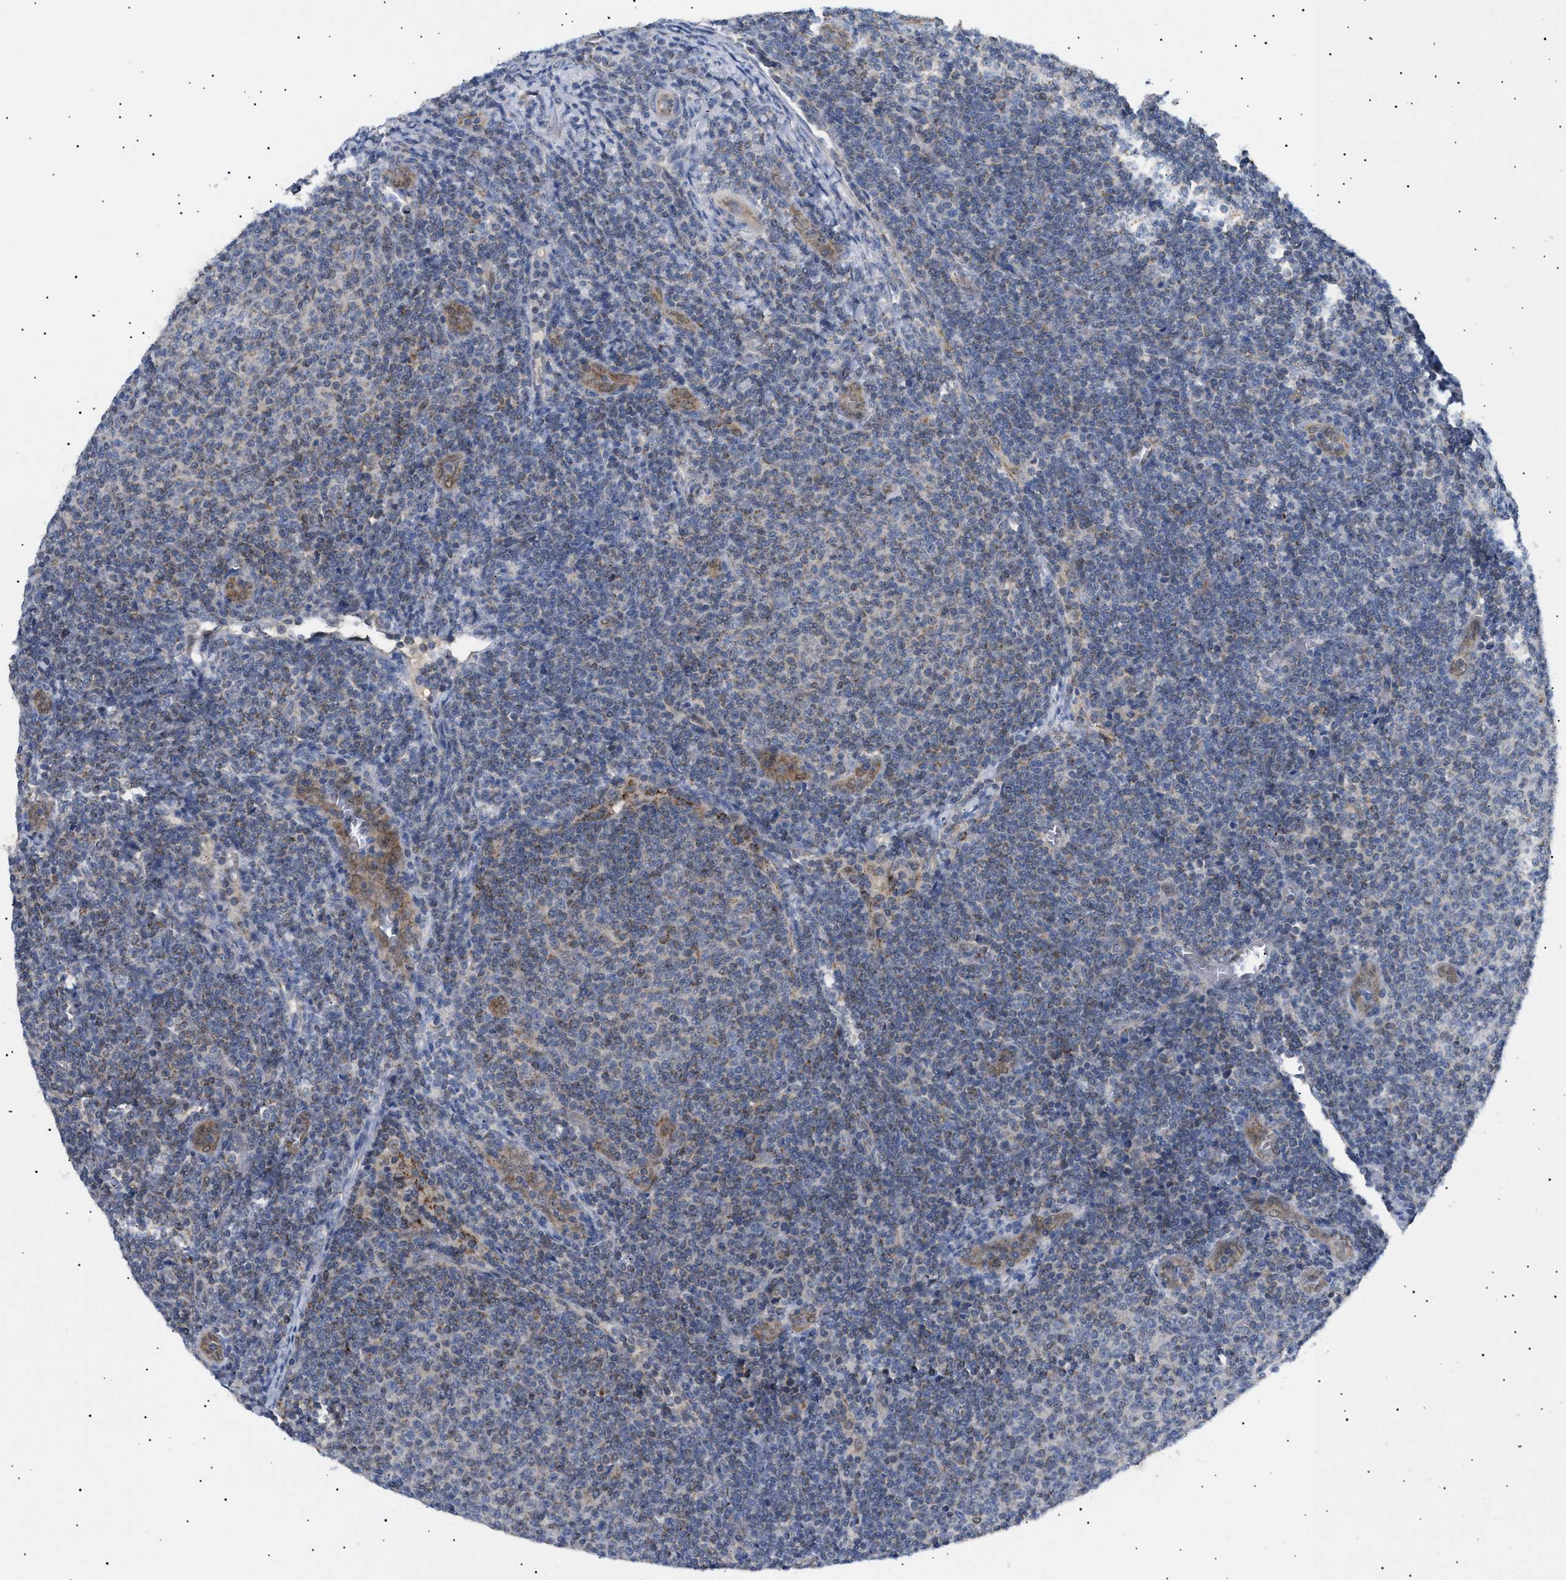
{"staining": {"intensity": "weak", "quantity": "<25%", "location": "cytoplasmic/membranous"}, "tissue": "lymphoma", "cell_type": "Tumor cells", "image_type": "cancer", "snomed": [{"axis": "morphology", "description": "Malignant lymphoma, non-Hodgkin's type, Low grade"}, {"axis": "topography", "description": "Lymph node"}], "caption": "Immunohistochemistry histopathology image of neoplastic tissue: low-grade malignant lymphoma, non-Hodgkin's type stained with DAB reveals no significant protein staining in tumor cells.", "gene": "SIRT5", "patient": {"sex": "male", "age": 66}}